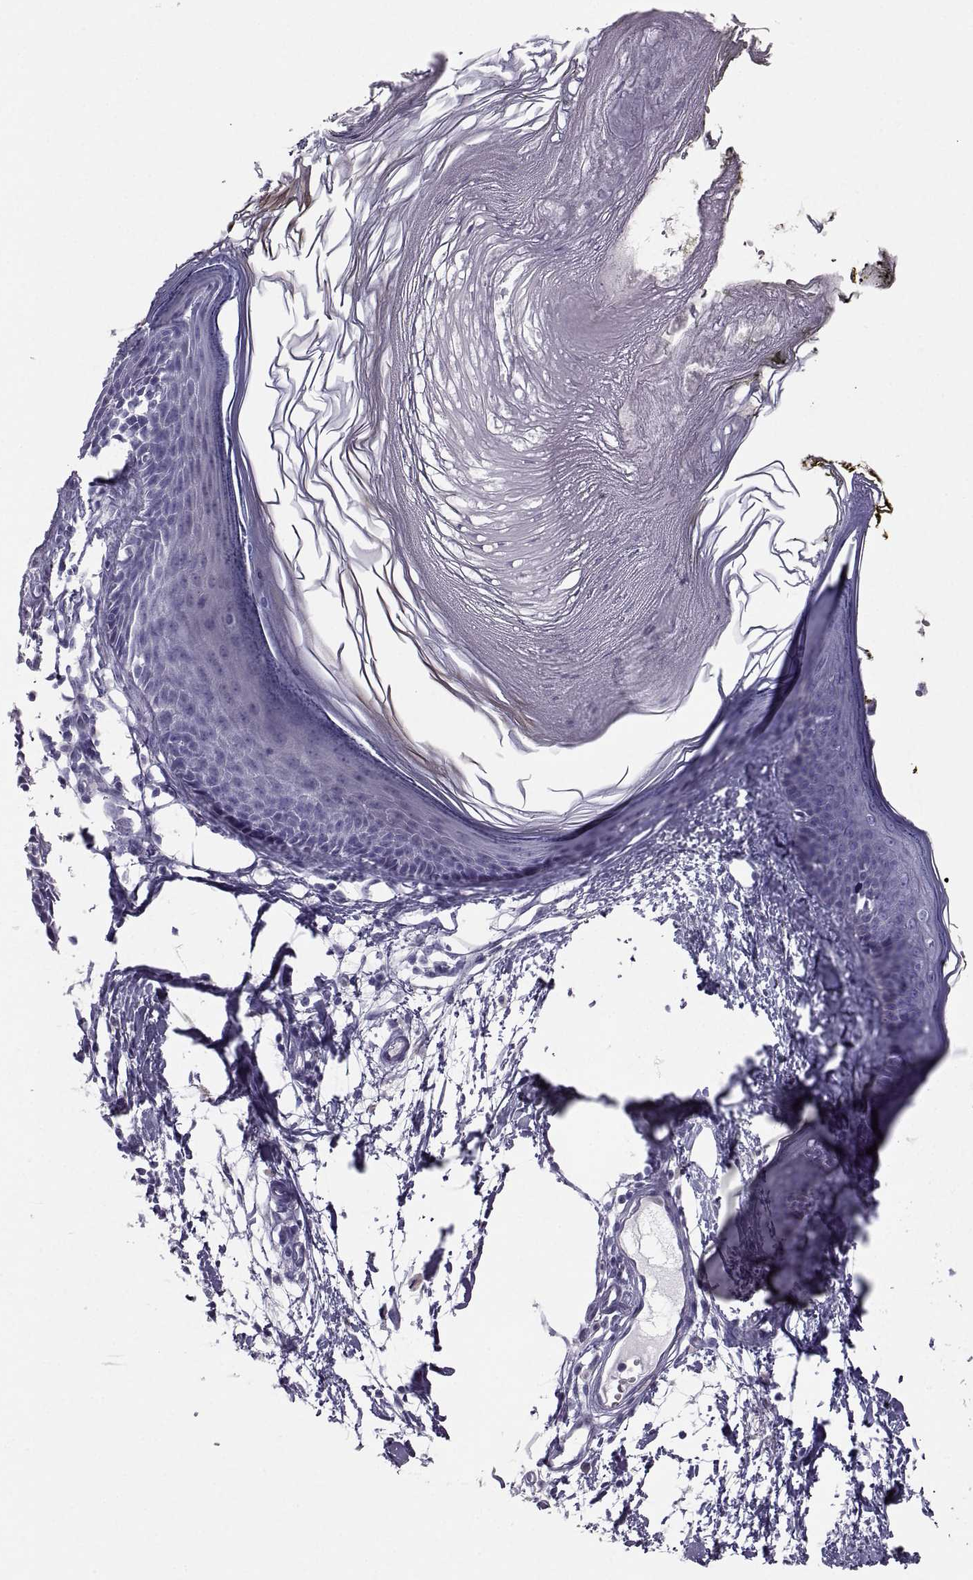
{"staining": {"intensity": "negative", "quantity": "none", "location": "none"}, "tissue": "skin", "cell_type": "Fibroblasts", "image_type": "normal", "snomed": [{"axis": "morphology", "description": "Normal tissue, NOS"}, {"axis": "topography", "description": "Skin"}], "caption": "Immunohistochemical staining of unremarkable skin exhibits no significant staining in fibroblasts. Brightfield microscopy of IHC stained with DAB (brown) and hematoxylin (blue), captured at high magnification.", "gene": "PCSK1N", "patient": {"sex": "male", "age": 76}}